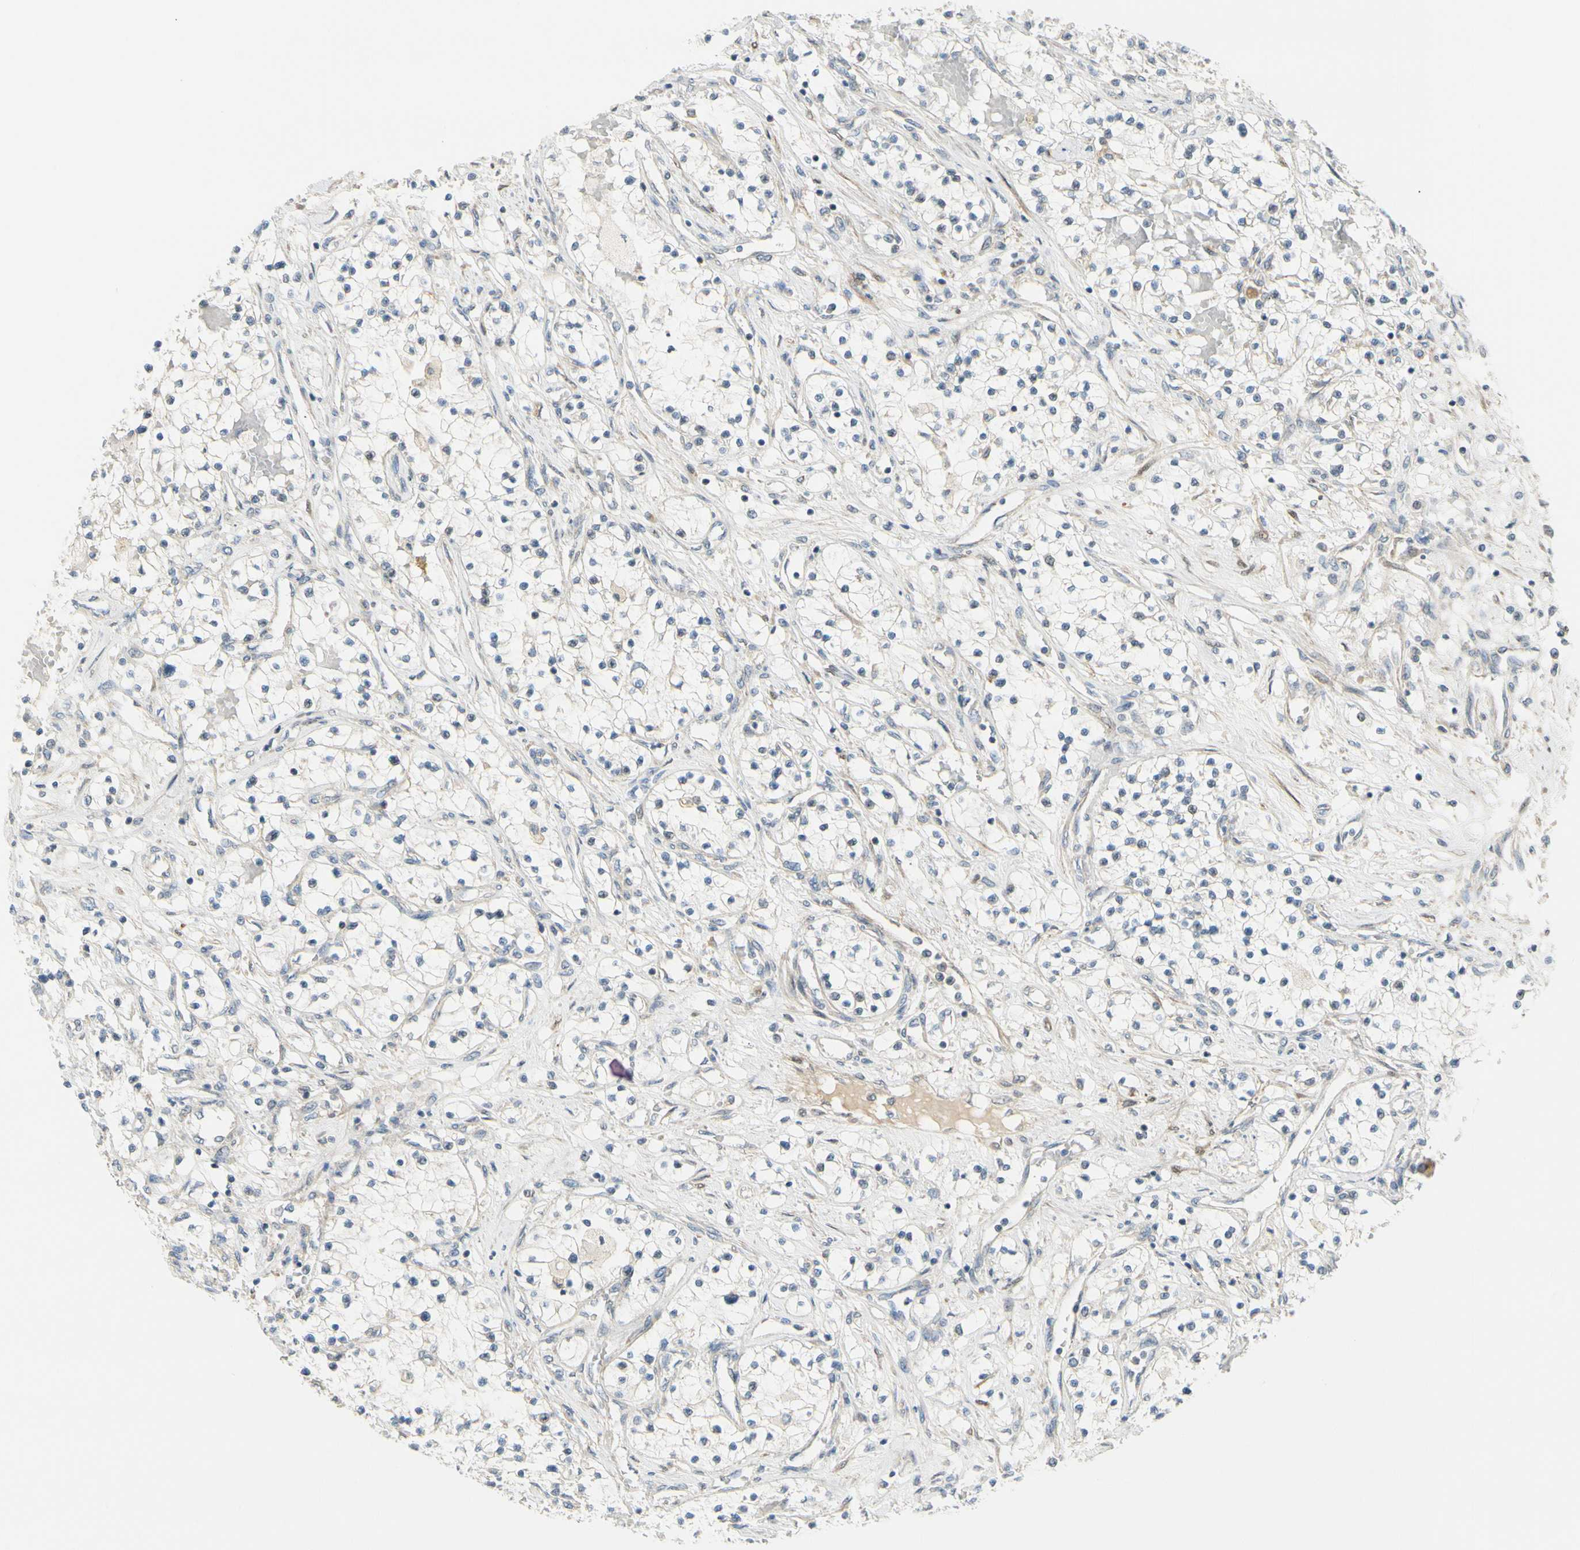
{"staining": {"intensity": "negative", "quantity": "none", "location": "none"}, "tissue": "renal cancer", "cell_type": "Tumor cells", "image_type": "cancer", "snomed": [{"axis": "morphology", "description": "Adenocarcinoma, NOS"}, {"axis": "topography", "description": "Kidney"}], "caption": "Immunohistochemistry of human renal cancer displays no positivity in tumor cells.", "gene": "FHL2", "patient": {"sex": "male", "age": 68}}